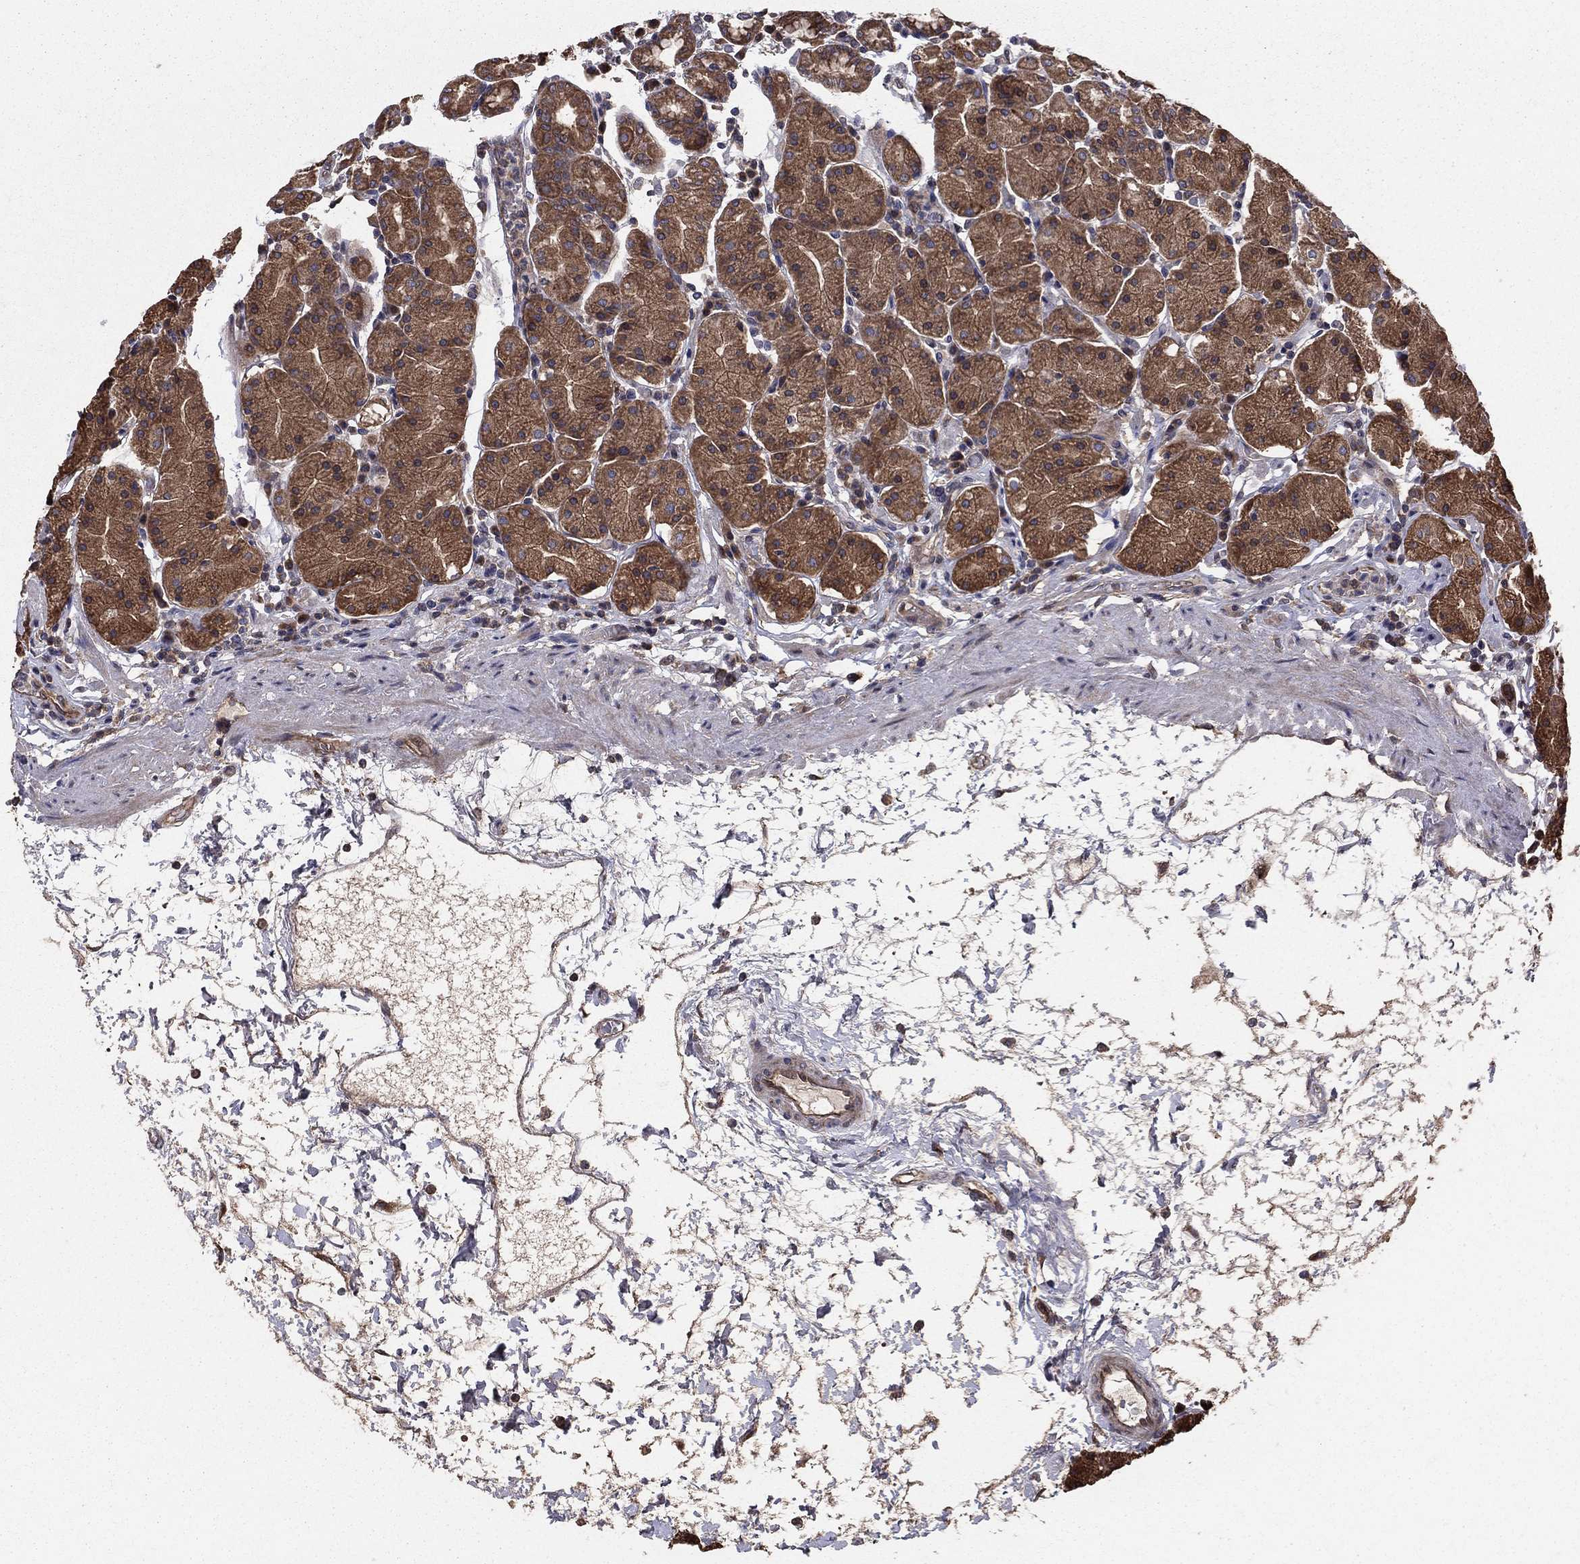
{"staining": {"intensity": "moderate", "quantity": ">75%", "location": "cytoplasmic/membranous"}, "tissue": "stomach", "cell_type": "Glandular cells", "image_type": "normal", "snomed": [{"axis": "morphology", "description": "Normal tissue, NOS"}, {"axis": "topography", "description": "Stomach"}], "caption": "Immunohistochemical staining of unremarkable stomach reveals moderate cytoplasmic/membranous protein expression in approximately >75% of glandular cells.", "gene": "BABAM2", "patient": {"sex": "male", "age": 54}}